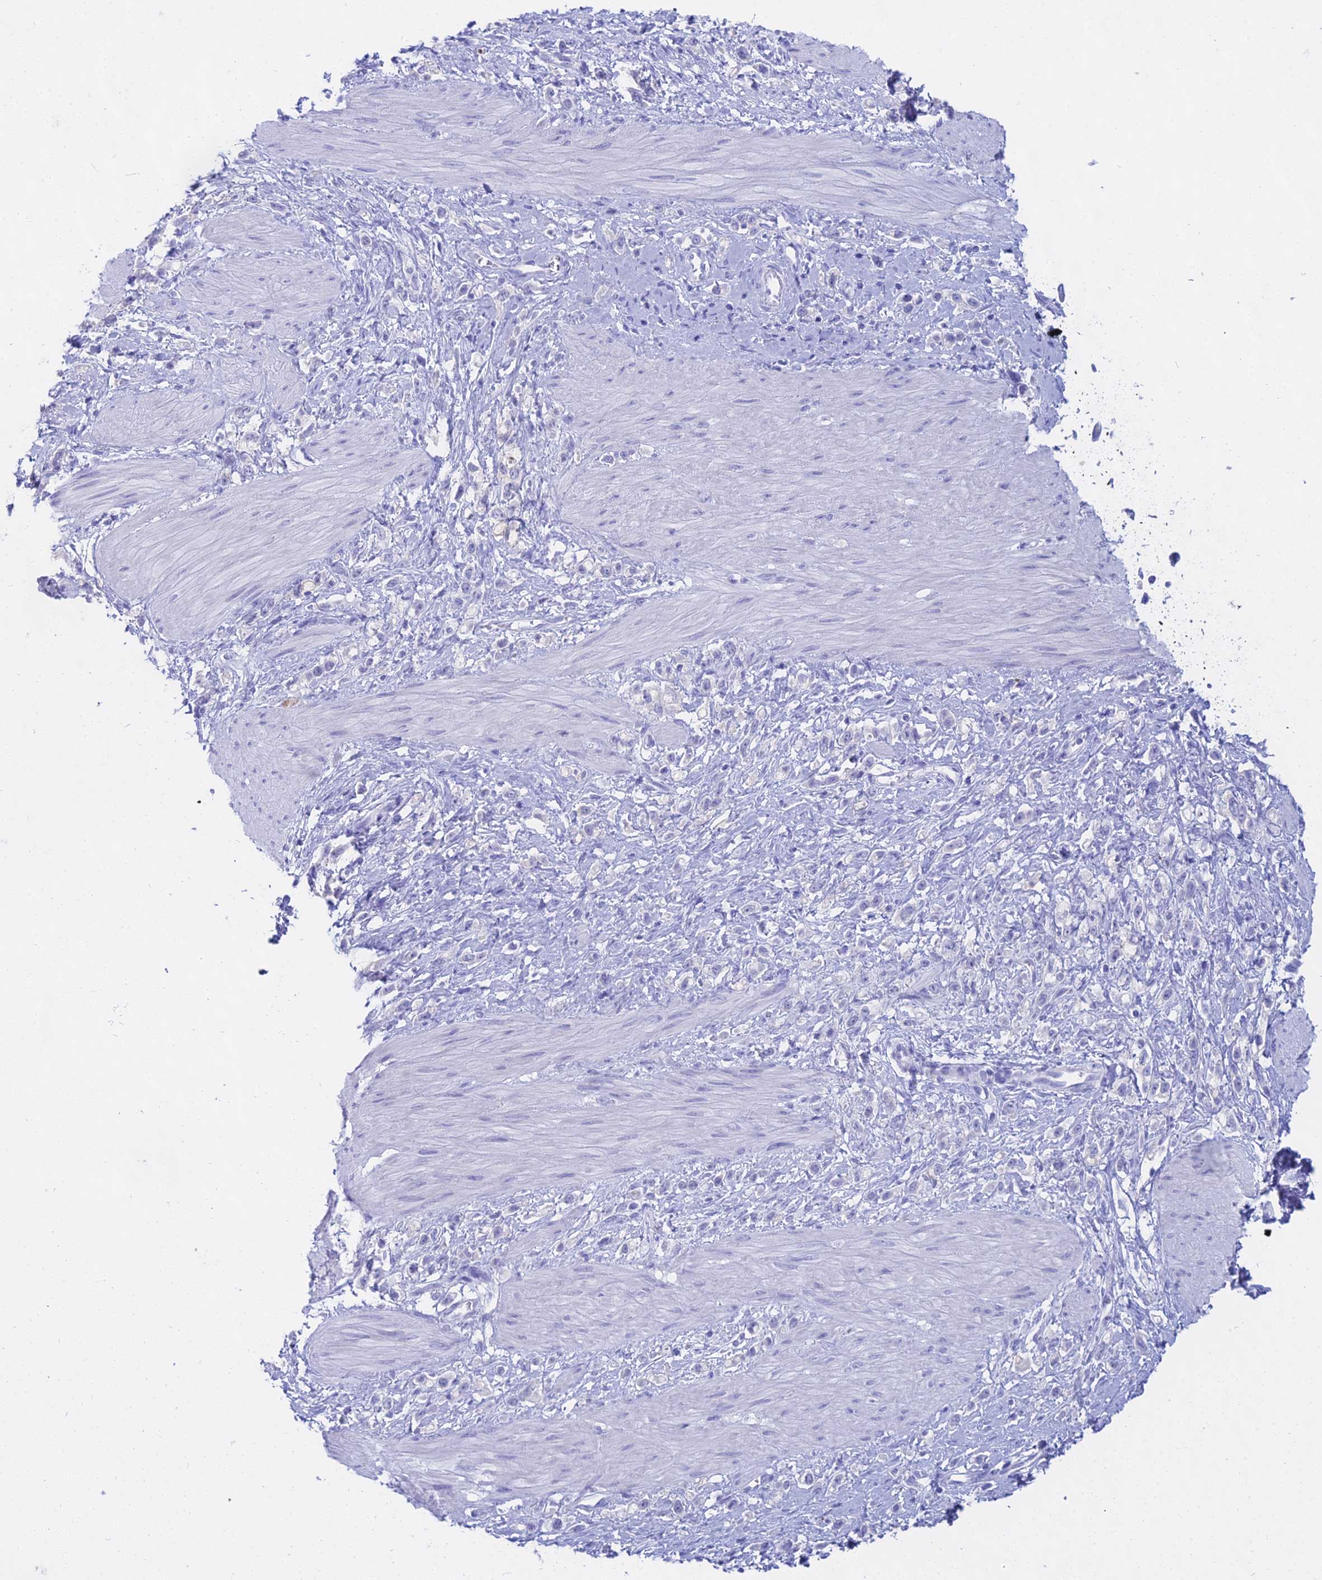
{"staining": {"intensity": "negative", "quantity": "none", "location": "none"}, "tissue": "stomach cancer", "cell_type": "Tumor cells", "image_type": "cancer", "snomed": [{"axis": "morphology", "description": "Adenocarcinoma, NOS"}, {"axis": "topography", "description": "Stomach"}], "caption": "Adenocarcinoma (stomach) was stained to show a protein in brown. There is no significant staining in tumor cells.", "gene": "CGB2", "patient": {"sex": "female", "age": 65}}